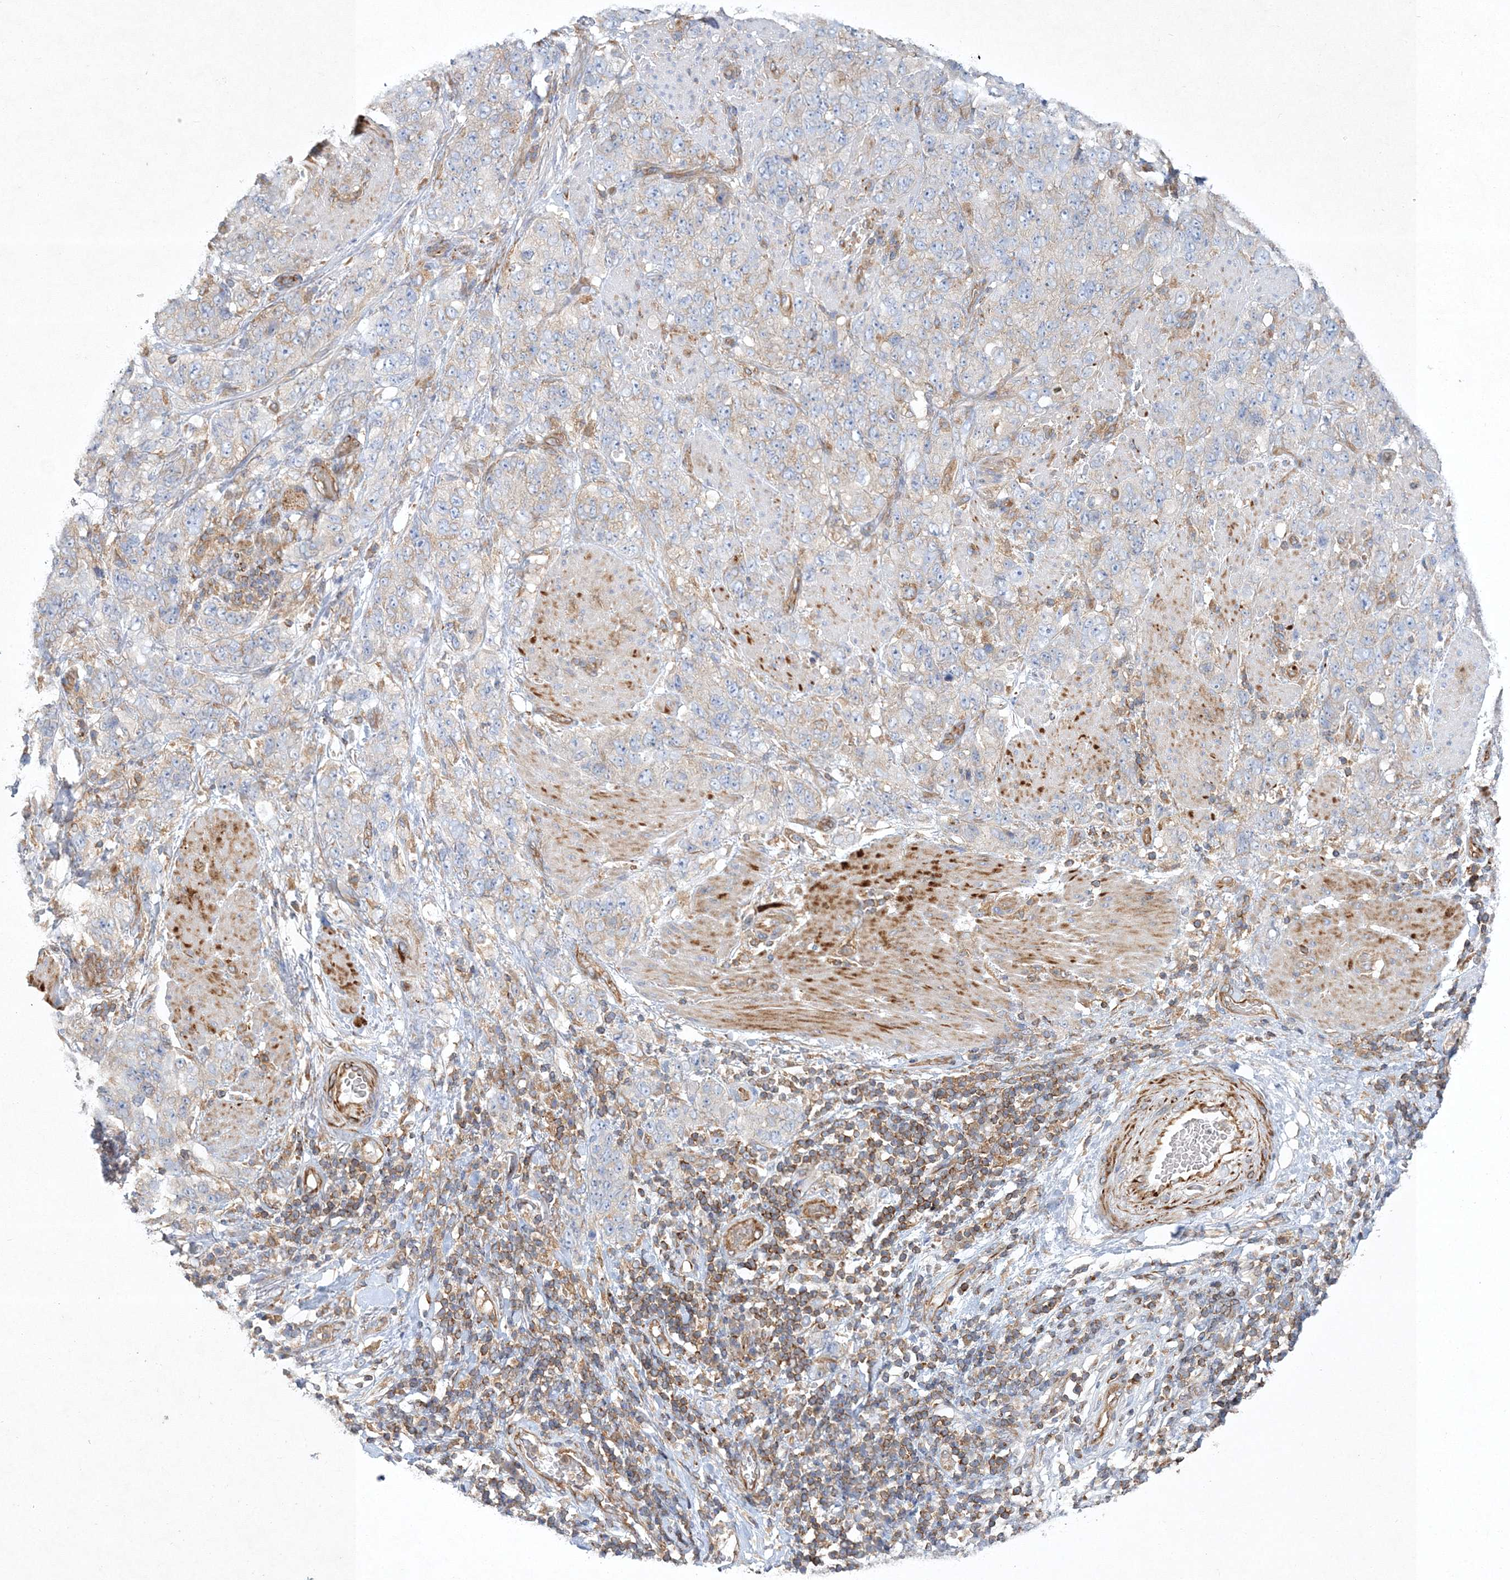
{"staining": {"intensity": "weak", "quantity": "<25%", "location": "cytoplasmic/membranous"}, "tissue": "stomach cancer", "cell_type": "Tumor cells", "image_type": "cancer", "snomed": [{"axis": "morphology", "description": "Adenocarcinoma, NOS"}, {"axis": "topography", "description": "Stomach"}], "caption": "Immunohistochemistry (IHC) micrograph of neoplastic tissue: stomach adenocarcinoma stained with DAB (3,3'-diaminobenzidine) reveals no significant protein staining in tumor cells.", "gene": "WDR37", "patient": {"sex": "male", "age": 48}}